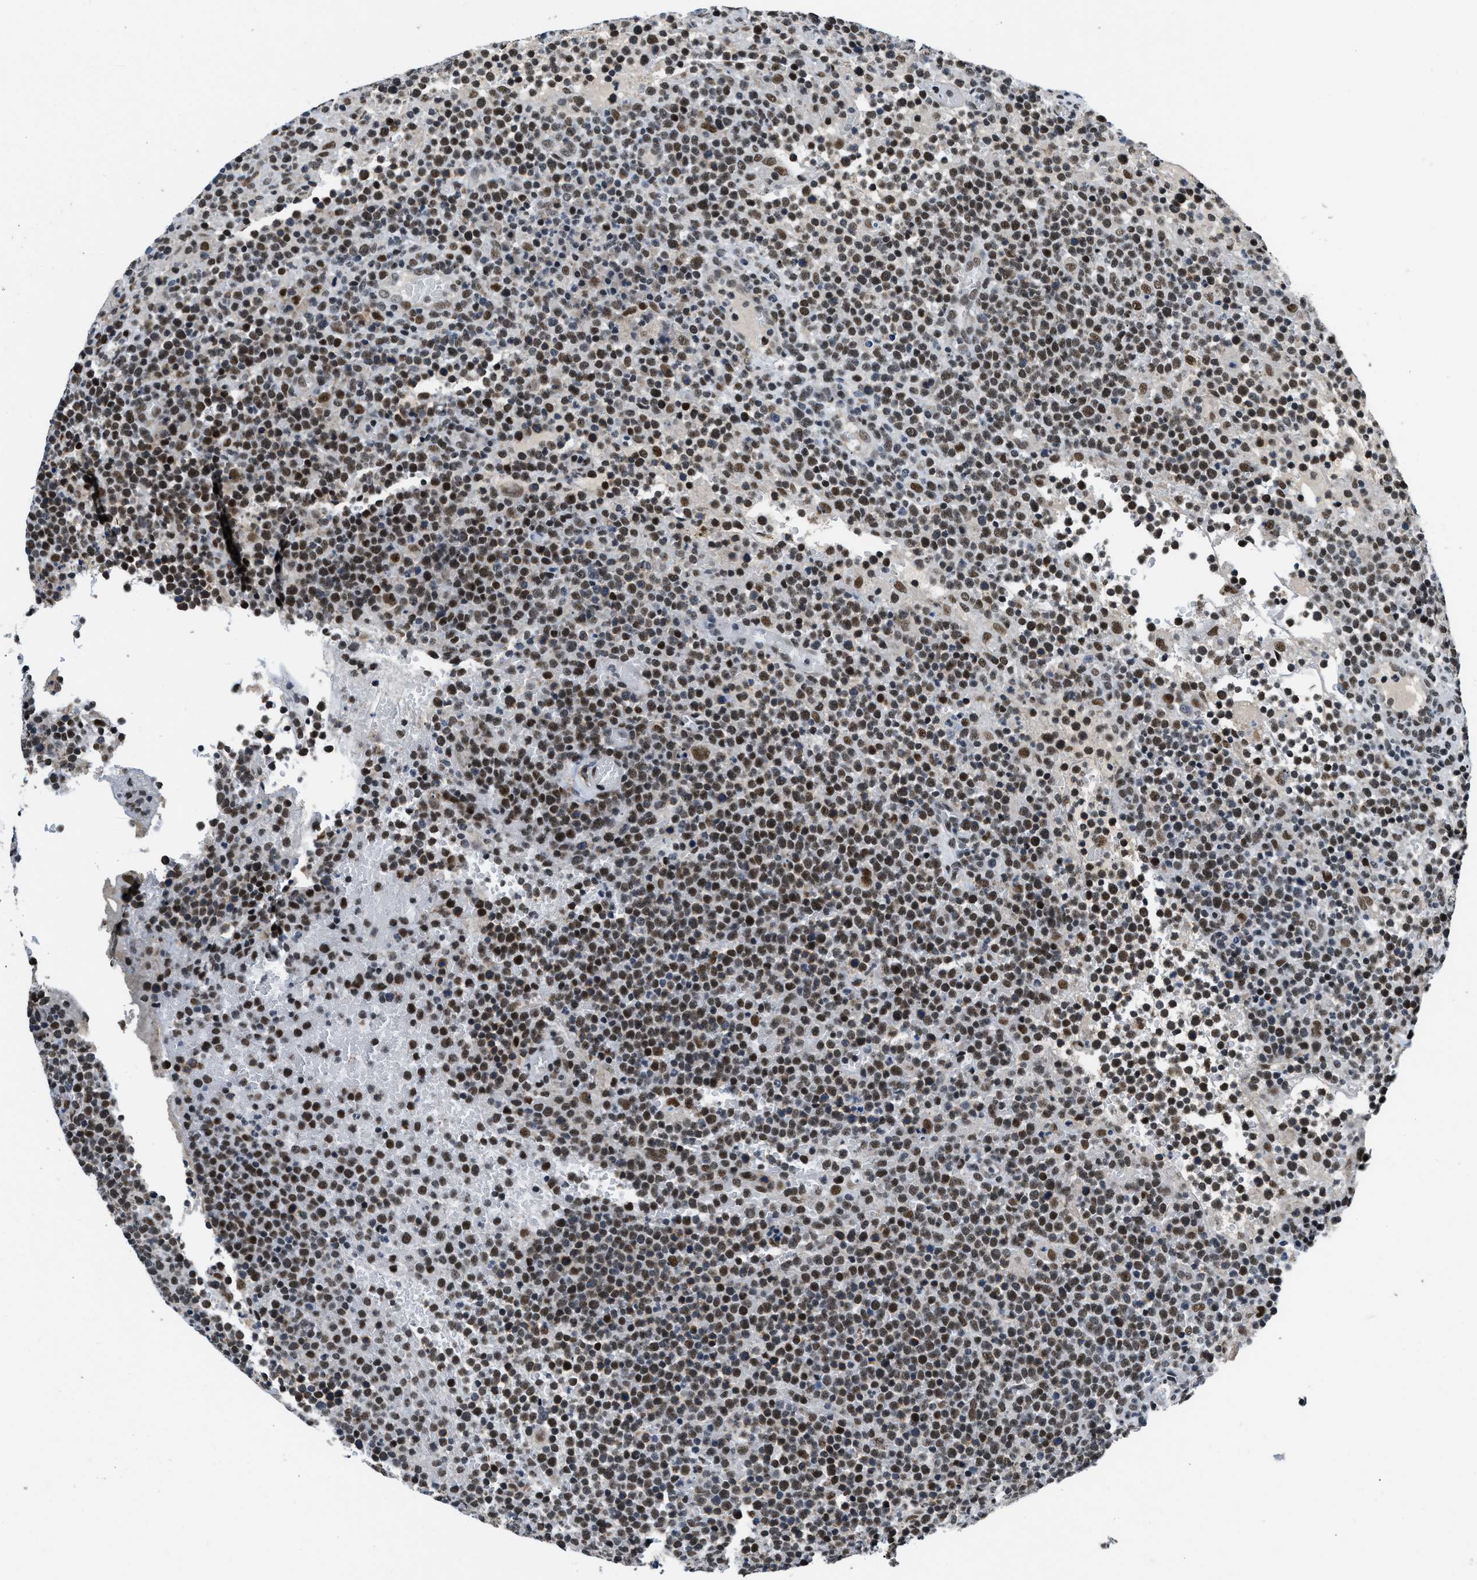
{"staining": {"intensity": "strong", "quantity": "25%-75%", "location": "nuclear"}, "tissue": "lymphoma", "cell_type": "Tumor cells", "image_type": "cancer", "snomed": [{"axis": "morphology", "description": "Malignant lymphoma, non-Hodgkin's type, High grade"}, {"axis": "topography", "description": "Lymph node"}], "caption": "This micrograph exhibits immunohistochemistry (IHC) staining of high-grade malignant lymphoma, non-Hodgkin's type, with high strong nuclear expression in approximately 25%-75% of tumor cells.", "gene": "KDM3B", "patient": {"sex": "male", "age": 61}}